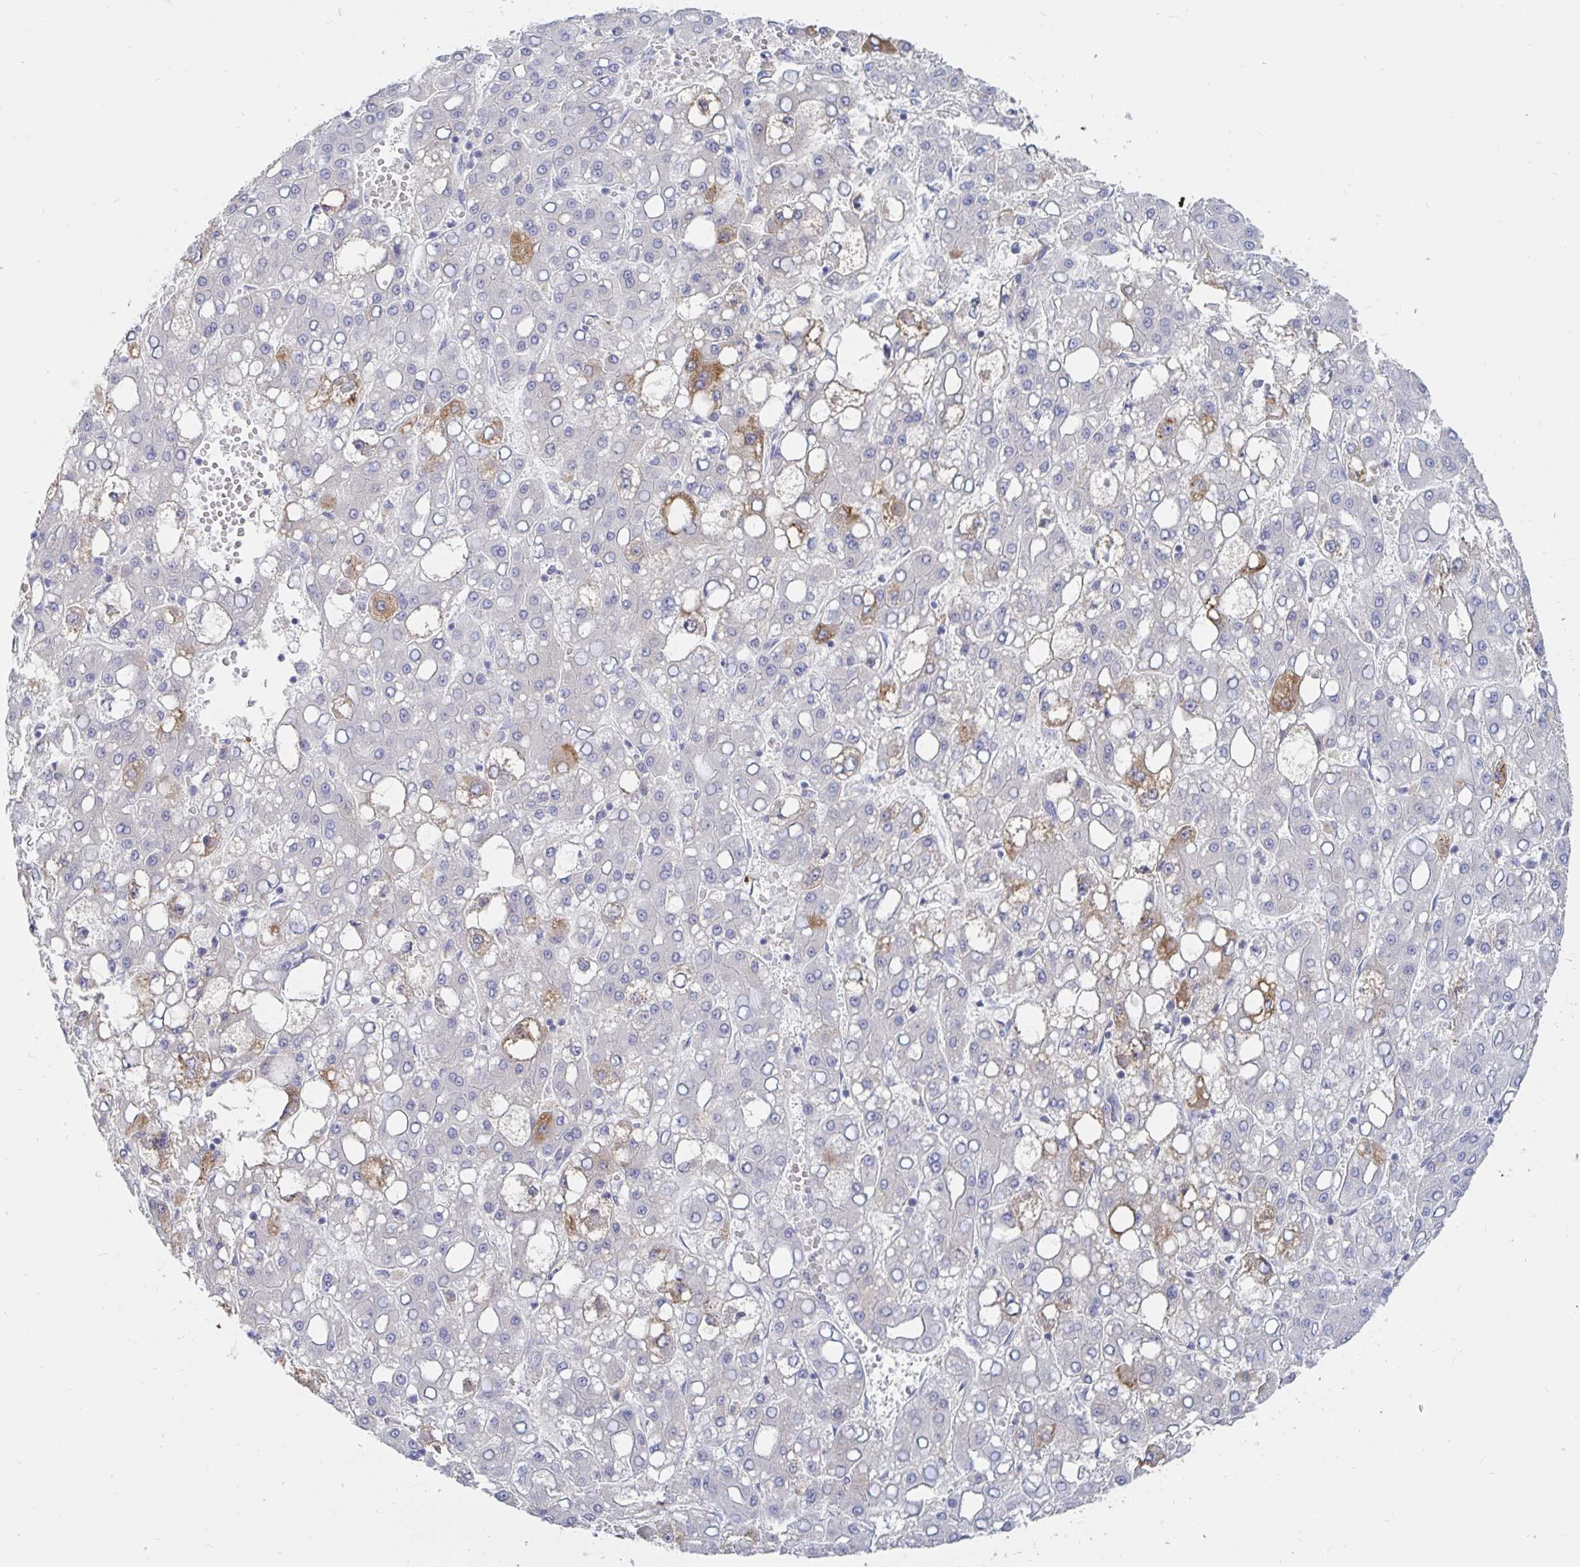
{"staining": {"intensity": "weak", "quantity": "<25%", "location": "cytoplasmic/membranous"}, "tissue": "liver cancer", "cell_type": "Tumor cells", "image_type": "cancer", "snomed": [{"axis": "morphology", "description": "Carcinoma, Hepatocellular, NOS"}, {"axis": "topography", "description": "Liver"}], "caption": "Immunohistochemistry micrograph of liver hepatocellular carcinoma stained for a protein (brown), which demonstrates no positivity in tumor cells.", "gene": "SPPL3", "patient": {"sex": "male", "age": 65}}